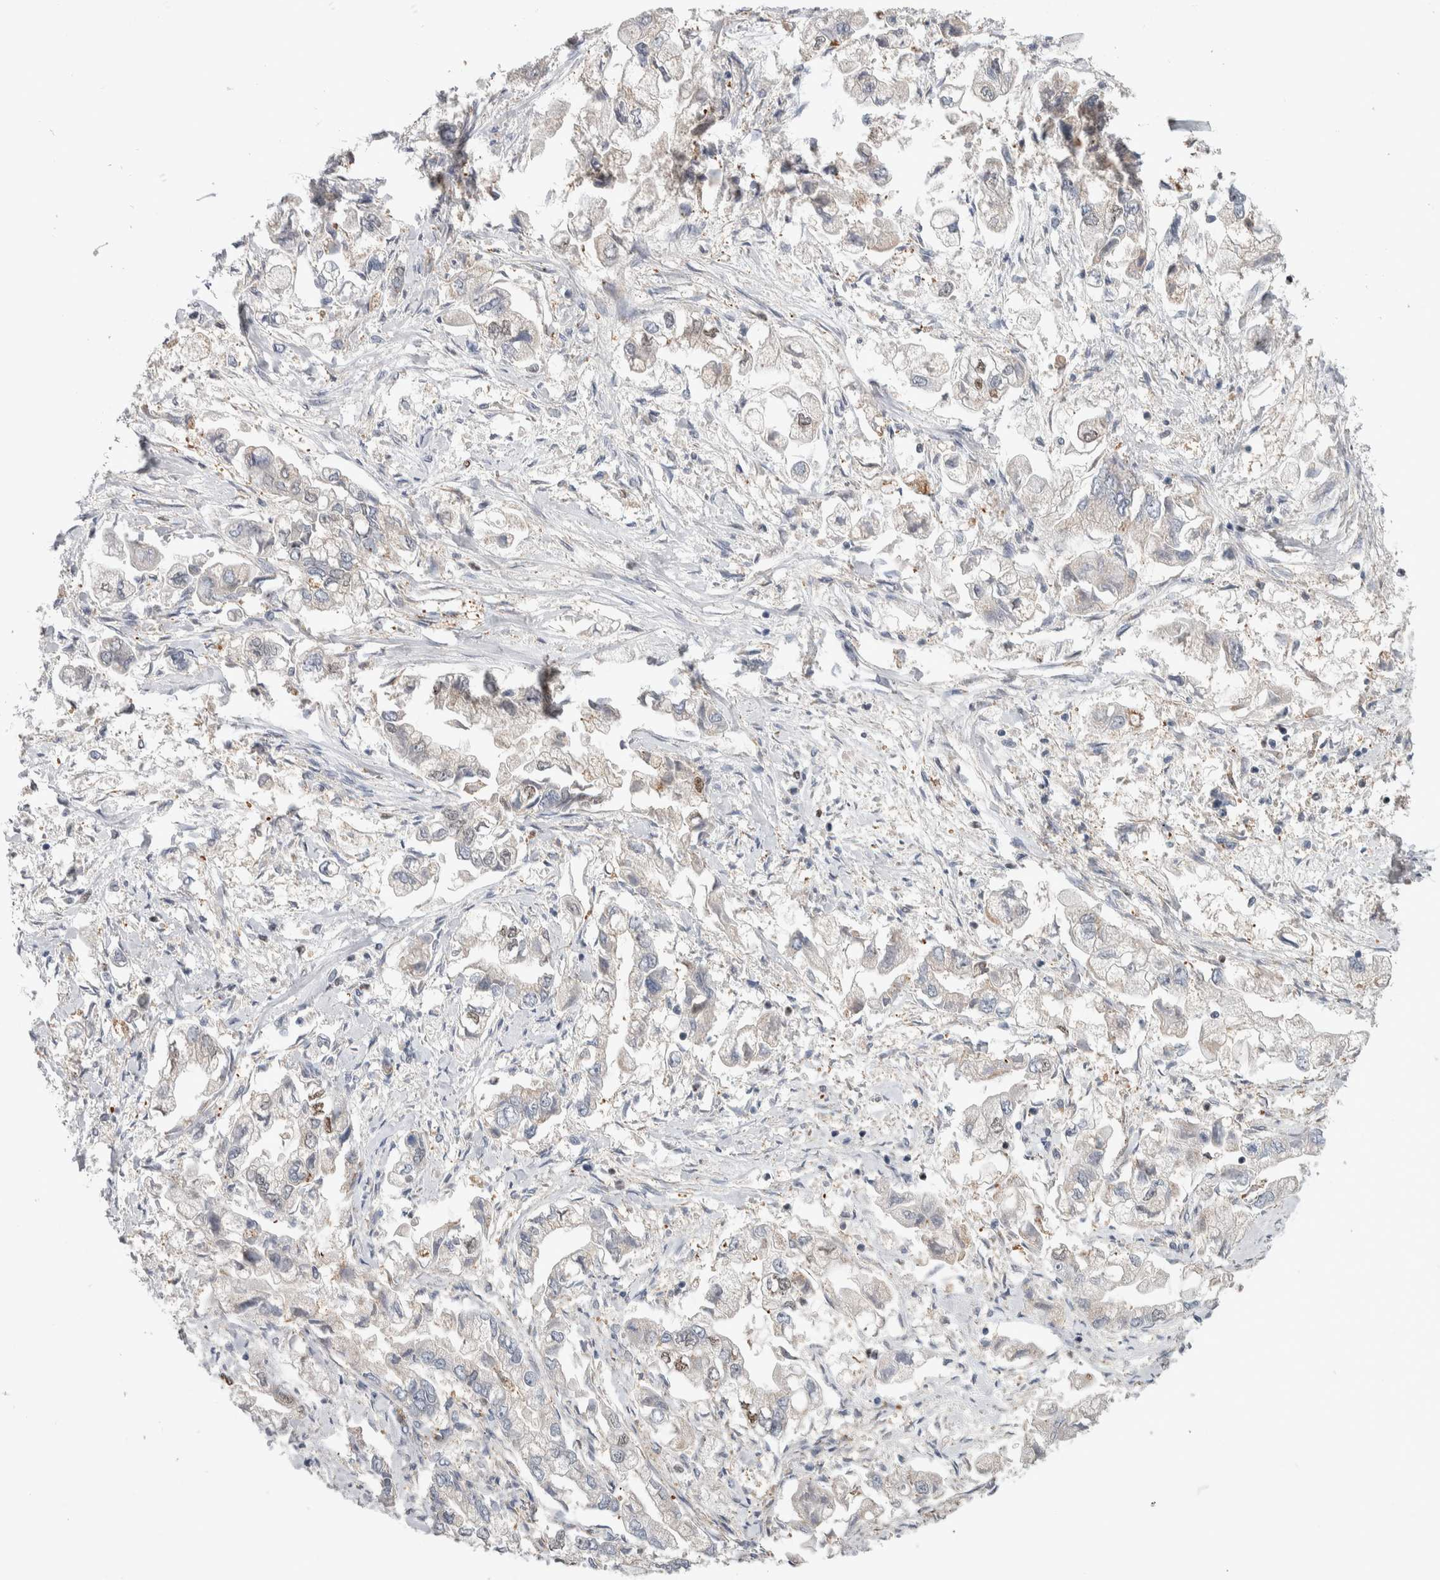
{"staining": {"intensity": "negative", "quantity": "none", "location": "none"}, "tissue": "stomach cancer", "cell_type": "Tumor cells", "image_type": "cancer", "snomed": [{"axis": "morphology", "description": "Normal tissue, NOS"}, {"axis": "morphology", "description": "Adenocarcinoma, NOS"}, {"axis": "topography", "description": "Stomach"}], "caption": "Histopathology image shows no significant protein staining in tumor cells of stomach cancer (adenocarcinoma).", "gene": "TAX1BP1", "patient": {"sex": "male", "age": 62}}